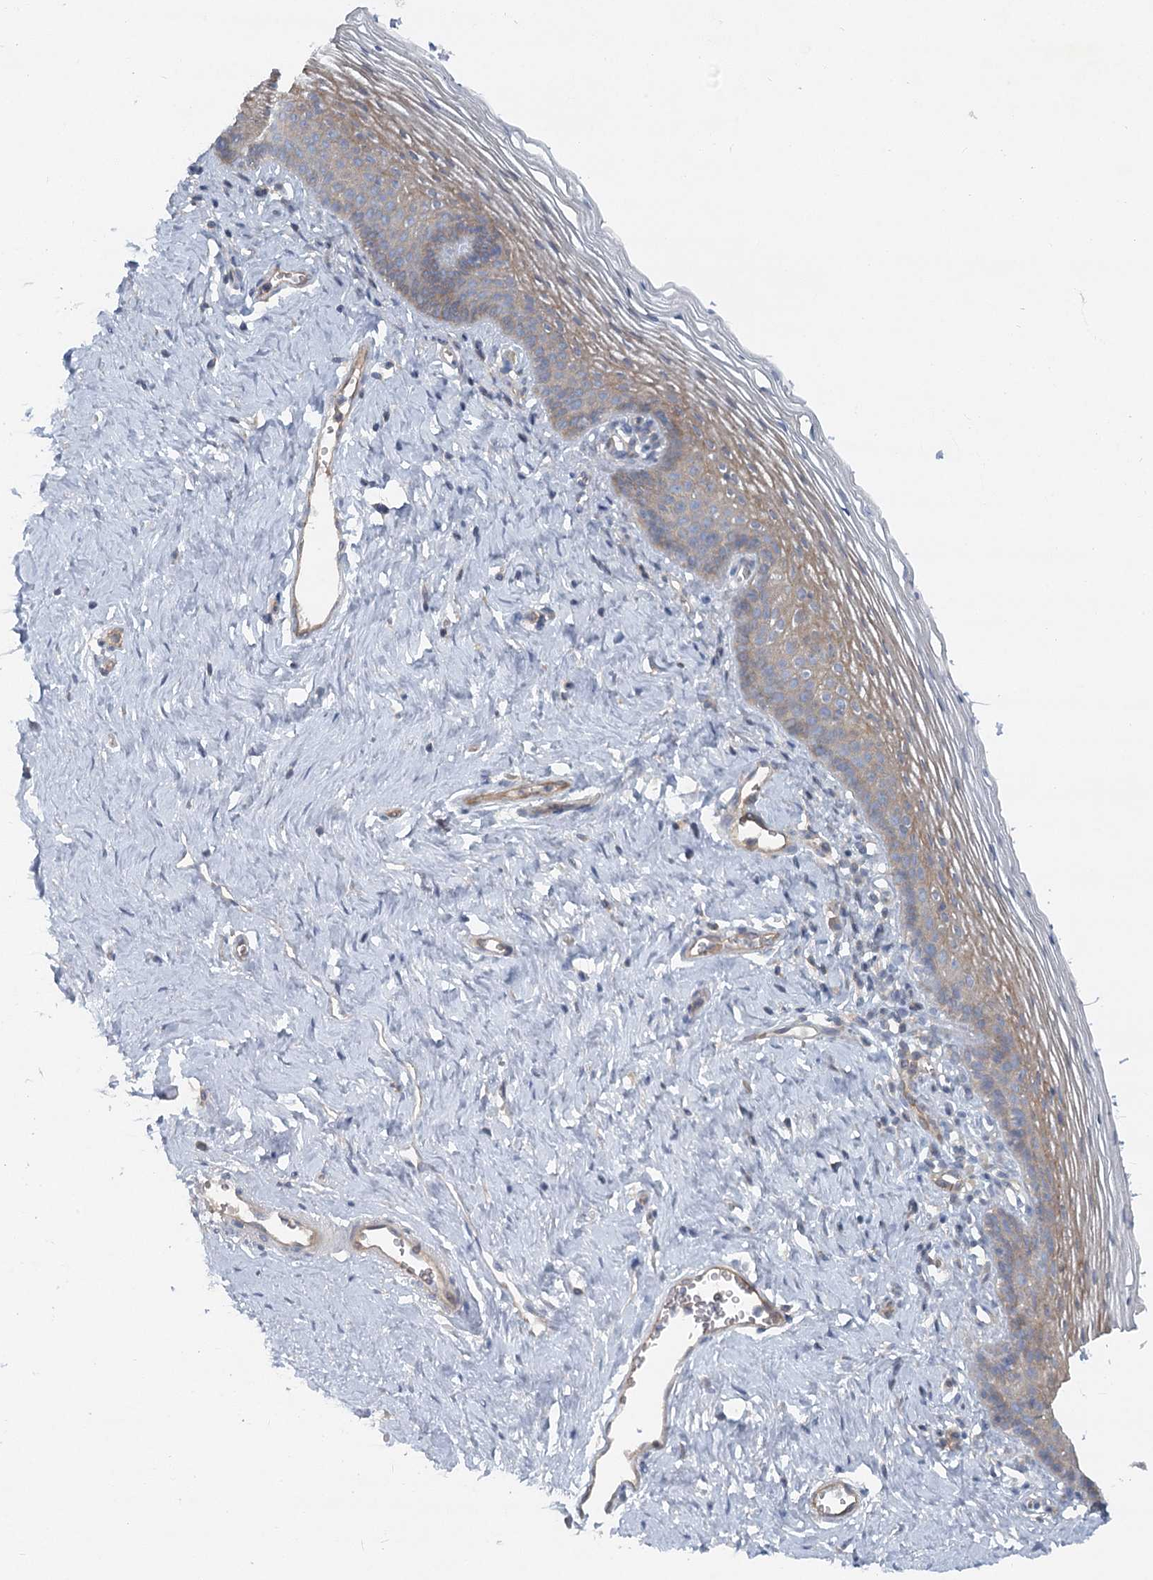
{"staining": {"intensity": "weak", "quantity": ">75%", "location": "cytoplasmic/membranous"}, "tissue": "vagina", "cell_type": "Squamous epithelial cells", "image_type": "normal", "snomed": [{"axis": "morphology", "description": "Normal tissue, NOS"}, {"axis": "topography", "description": "Vagina"}], "caption": "Brown immunohistochemical staining in benign human vagina displays weak cytoplasmic/membranous staining in approximately >75% of squamous epithelial cells. Ihc stains the protein in brown and the nuclei are stained blue.", "gene": "DNMBP", "patient": {"sex": "female", "age": 32}}